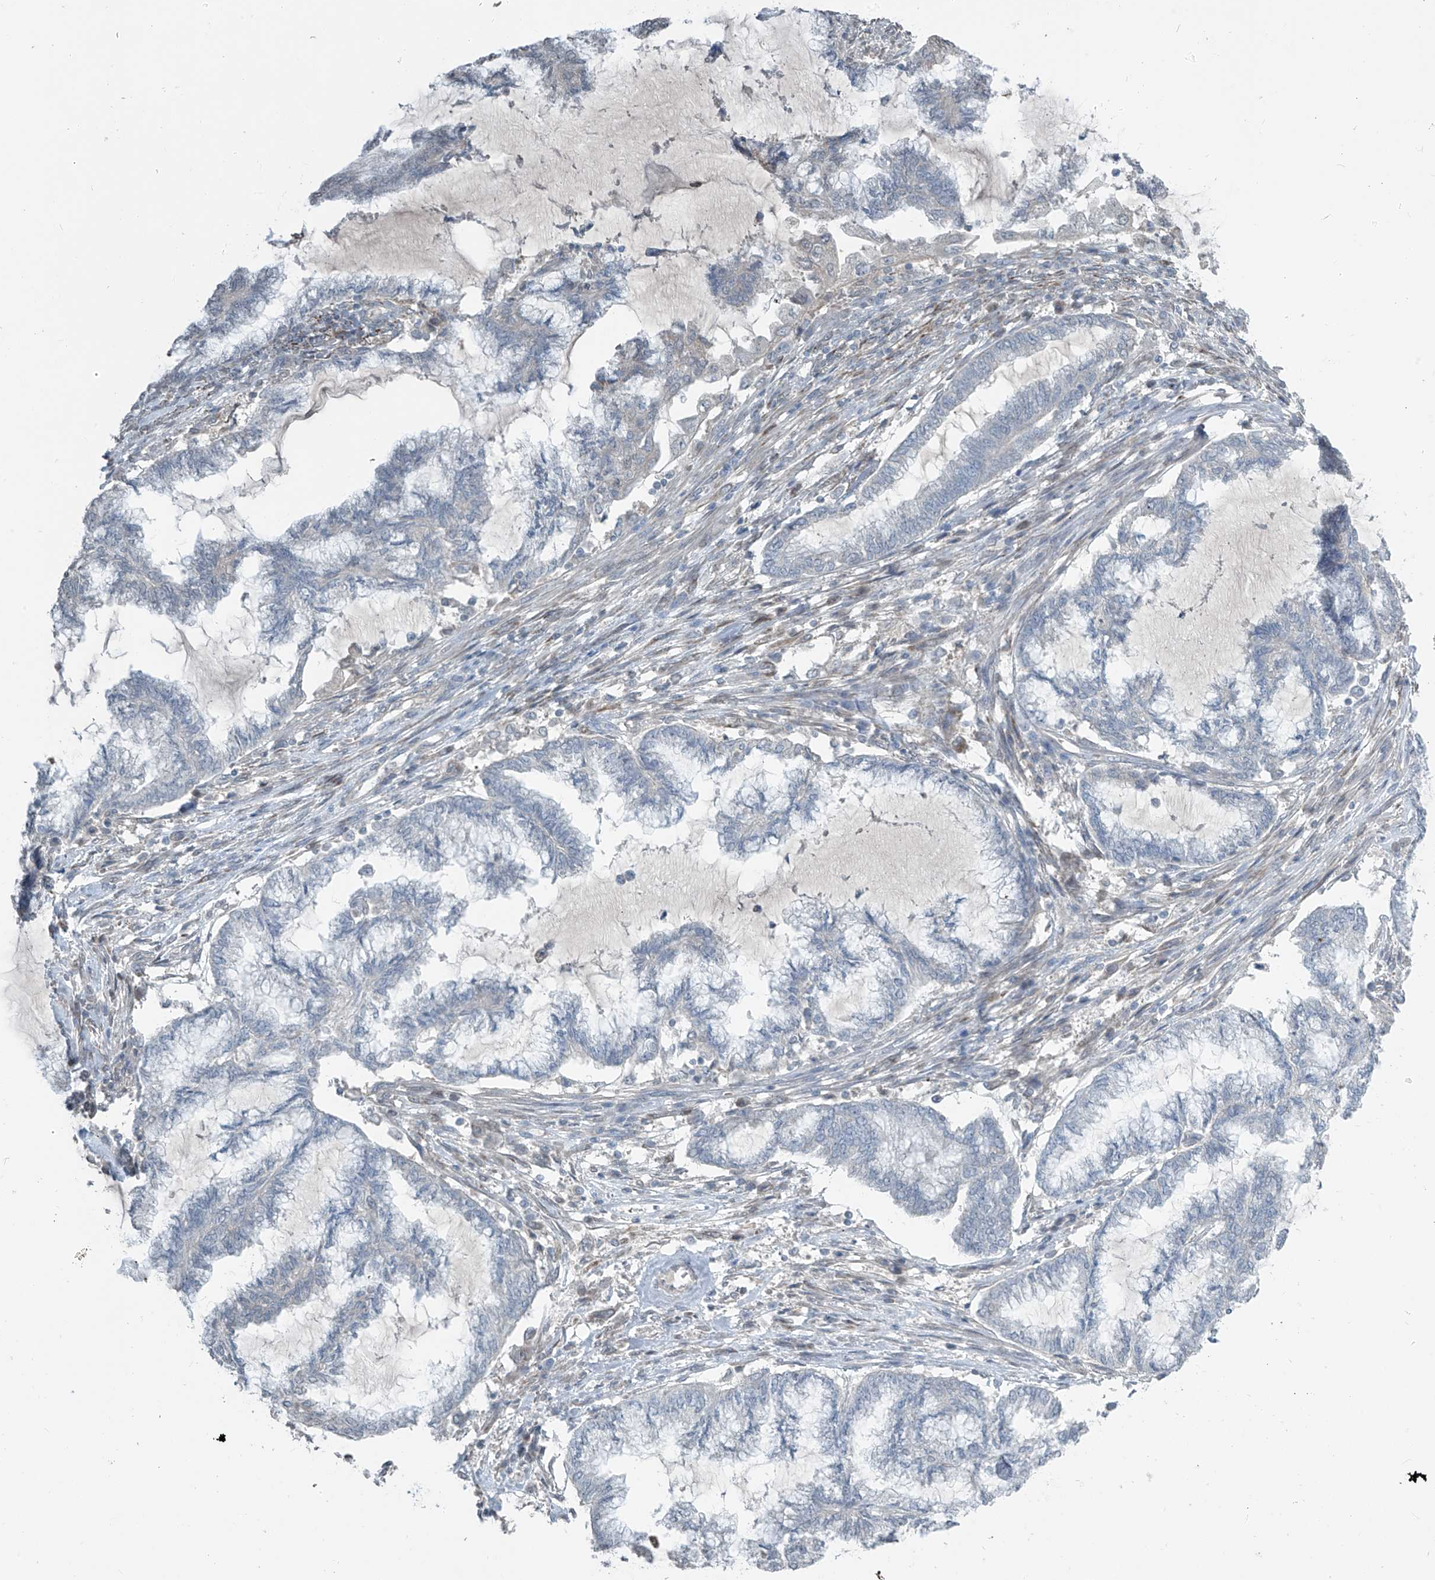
{"staining": {"intensity": "negative", "quantity": "none", "location": "none"}, "tissue": "endometrial cancer", "cell_type": "Tumor cells", "image_type": "cancer", "snomed": [{"axis": "morphology", "description": "Adenocarcinoma, NOS"}, {"axis": "topography", "description": "Endometrium"}], "caption": "Immunohistochemistry (IHC) photomicrograph of neoplastic tissue: endometrial cancer stained with DAB (3,3'-diaminobenzidine) displays no significant protein staining in tumor cells. Brightfield microscopy of immunohistochemistry stained with DAB (brown) and hematoxylin (blue), captured at high magnification.", "gene": "HOXA11", "patient": {"sex": "female", "age": 86}}